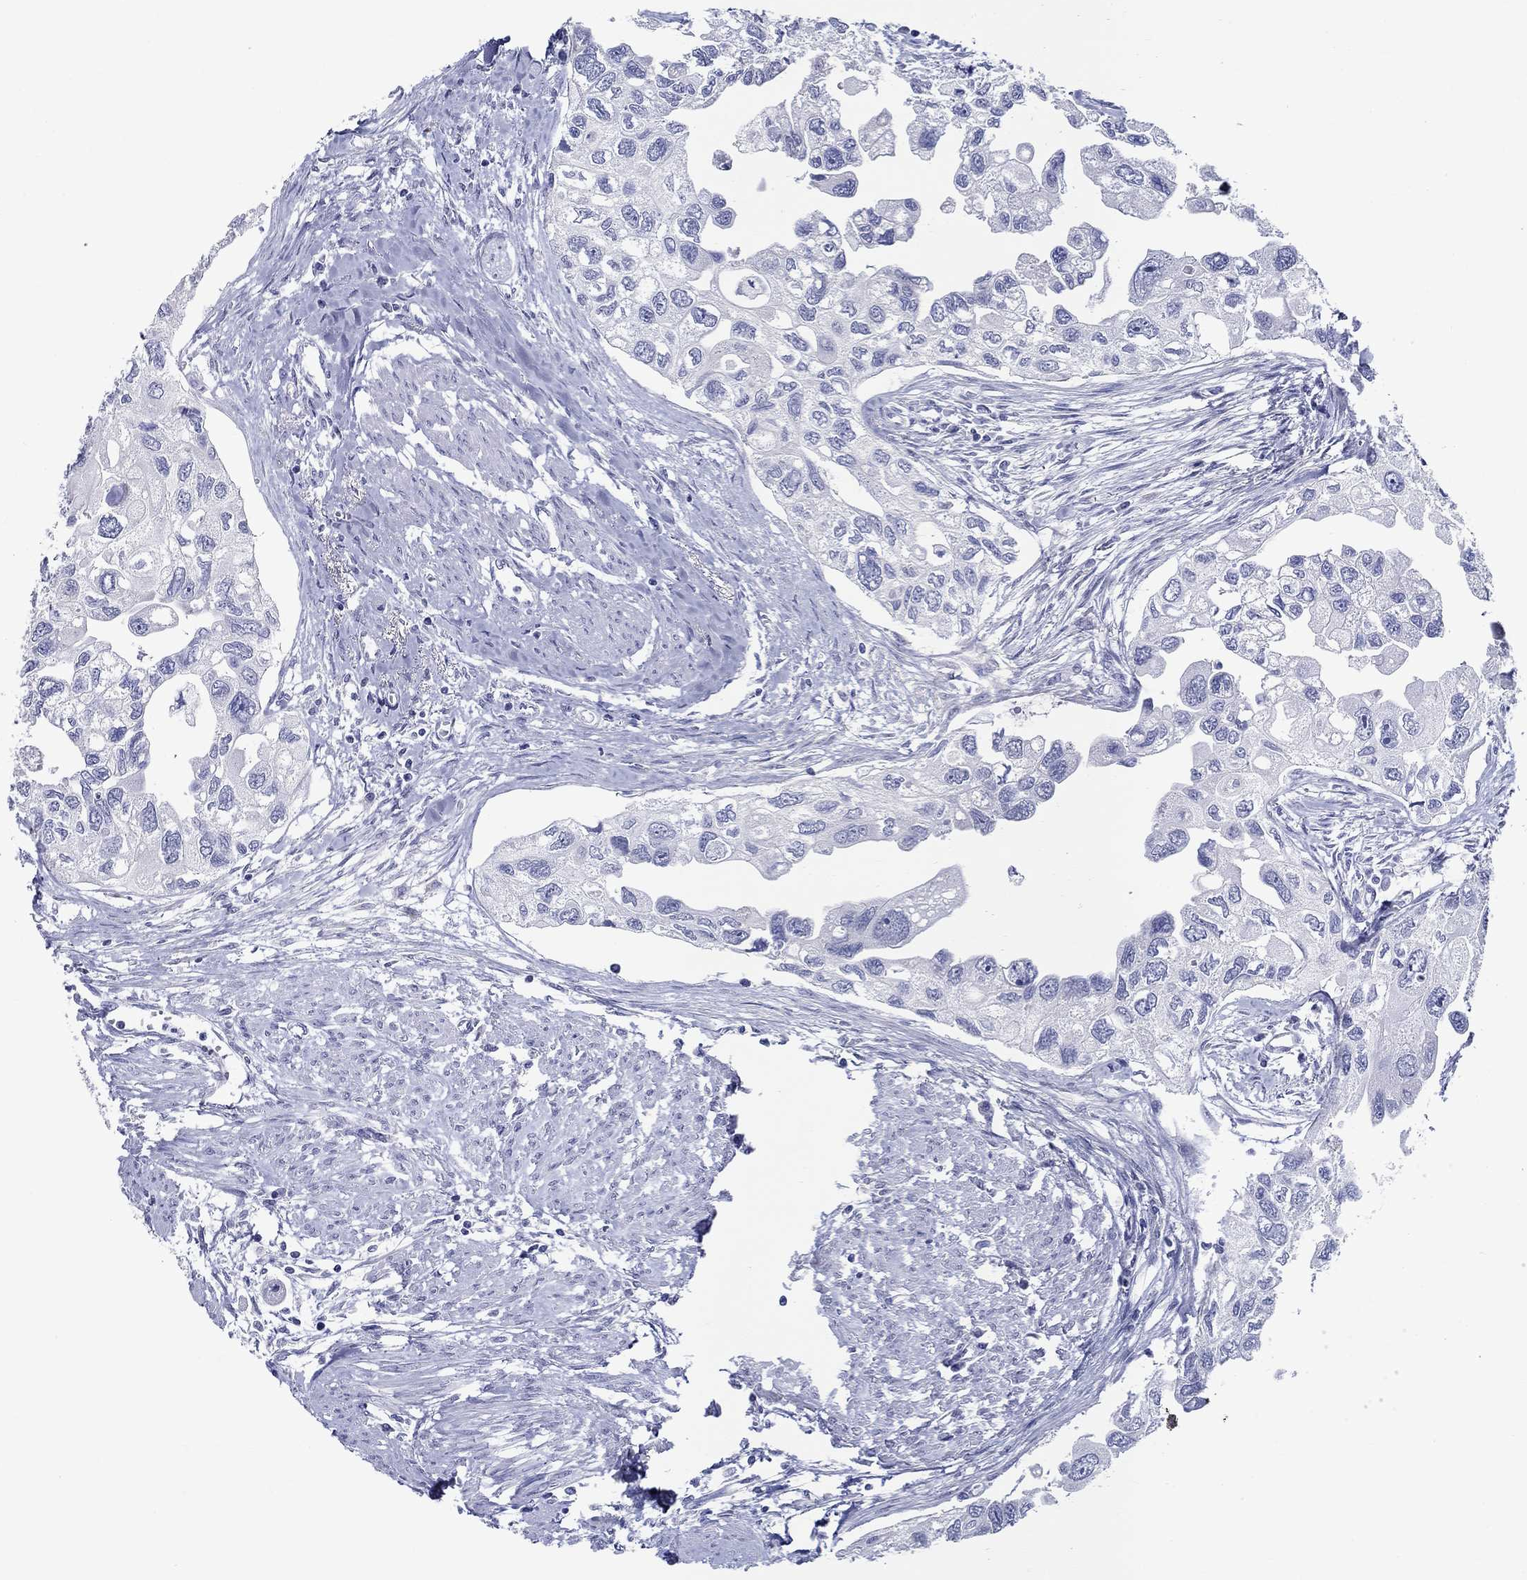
{"staining": {"intensity": "negative", "quantity": "none", "location": "none"}, "tissue": "urothelial cancer", "cell_type": "Tumor cells", "image_type": "cancer", "snomed": [{"axis": "morphology", "description": "Urothelial carcinoma, High grade"}, {"axis": "topography", "description": "Urinary bladder"}], "caption": "Tumor cells are negative for protein expression in human urothelial carcinoma (high-grade). Nuclei are stained in blue.", "gene": "CRYGS", "patient": {"sex": "male", "age": 59}}